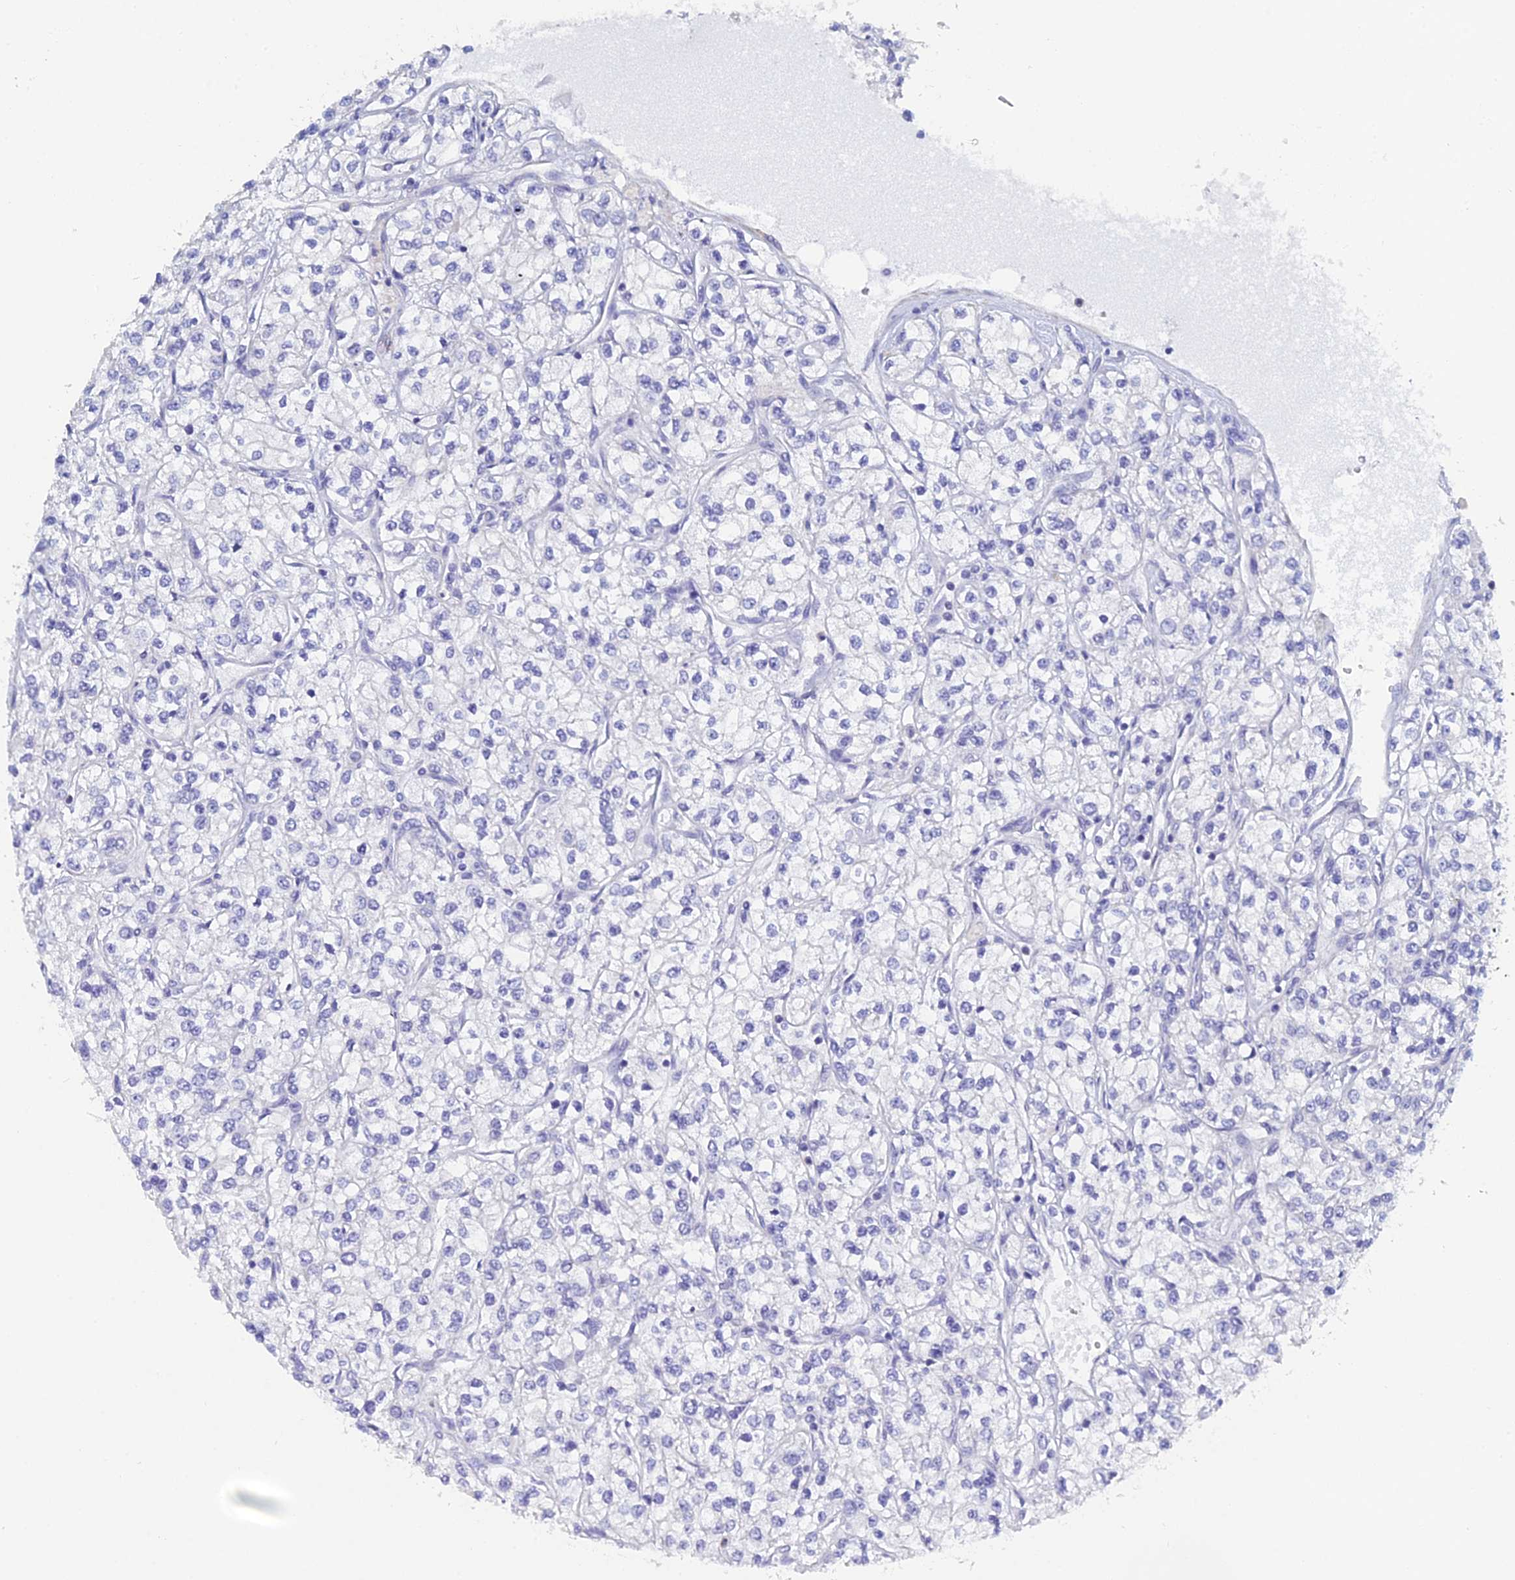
{"staining": {"intensity": "negative", "quantity": "none", "location": "none"}, "tissue": "renal cancer", "cell_type": "Tumor cells", "image_type": "cancer", "snomed": [{"axis": "morphology", "description": "Adenocarcinoma, NOS"}, {"axis": "topography", "description": "Kidney"}], "caption": "Renal cancer stained for a protein using immunohistochemistry (IHC) exhibits no positivity tumor cells.", "gene": "PCDHA8", "patient": {"sex": "male", "age": 80}}